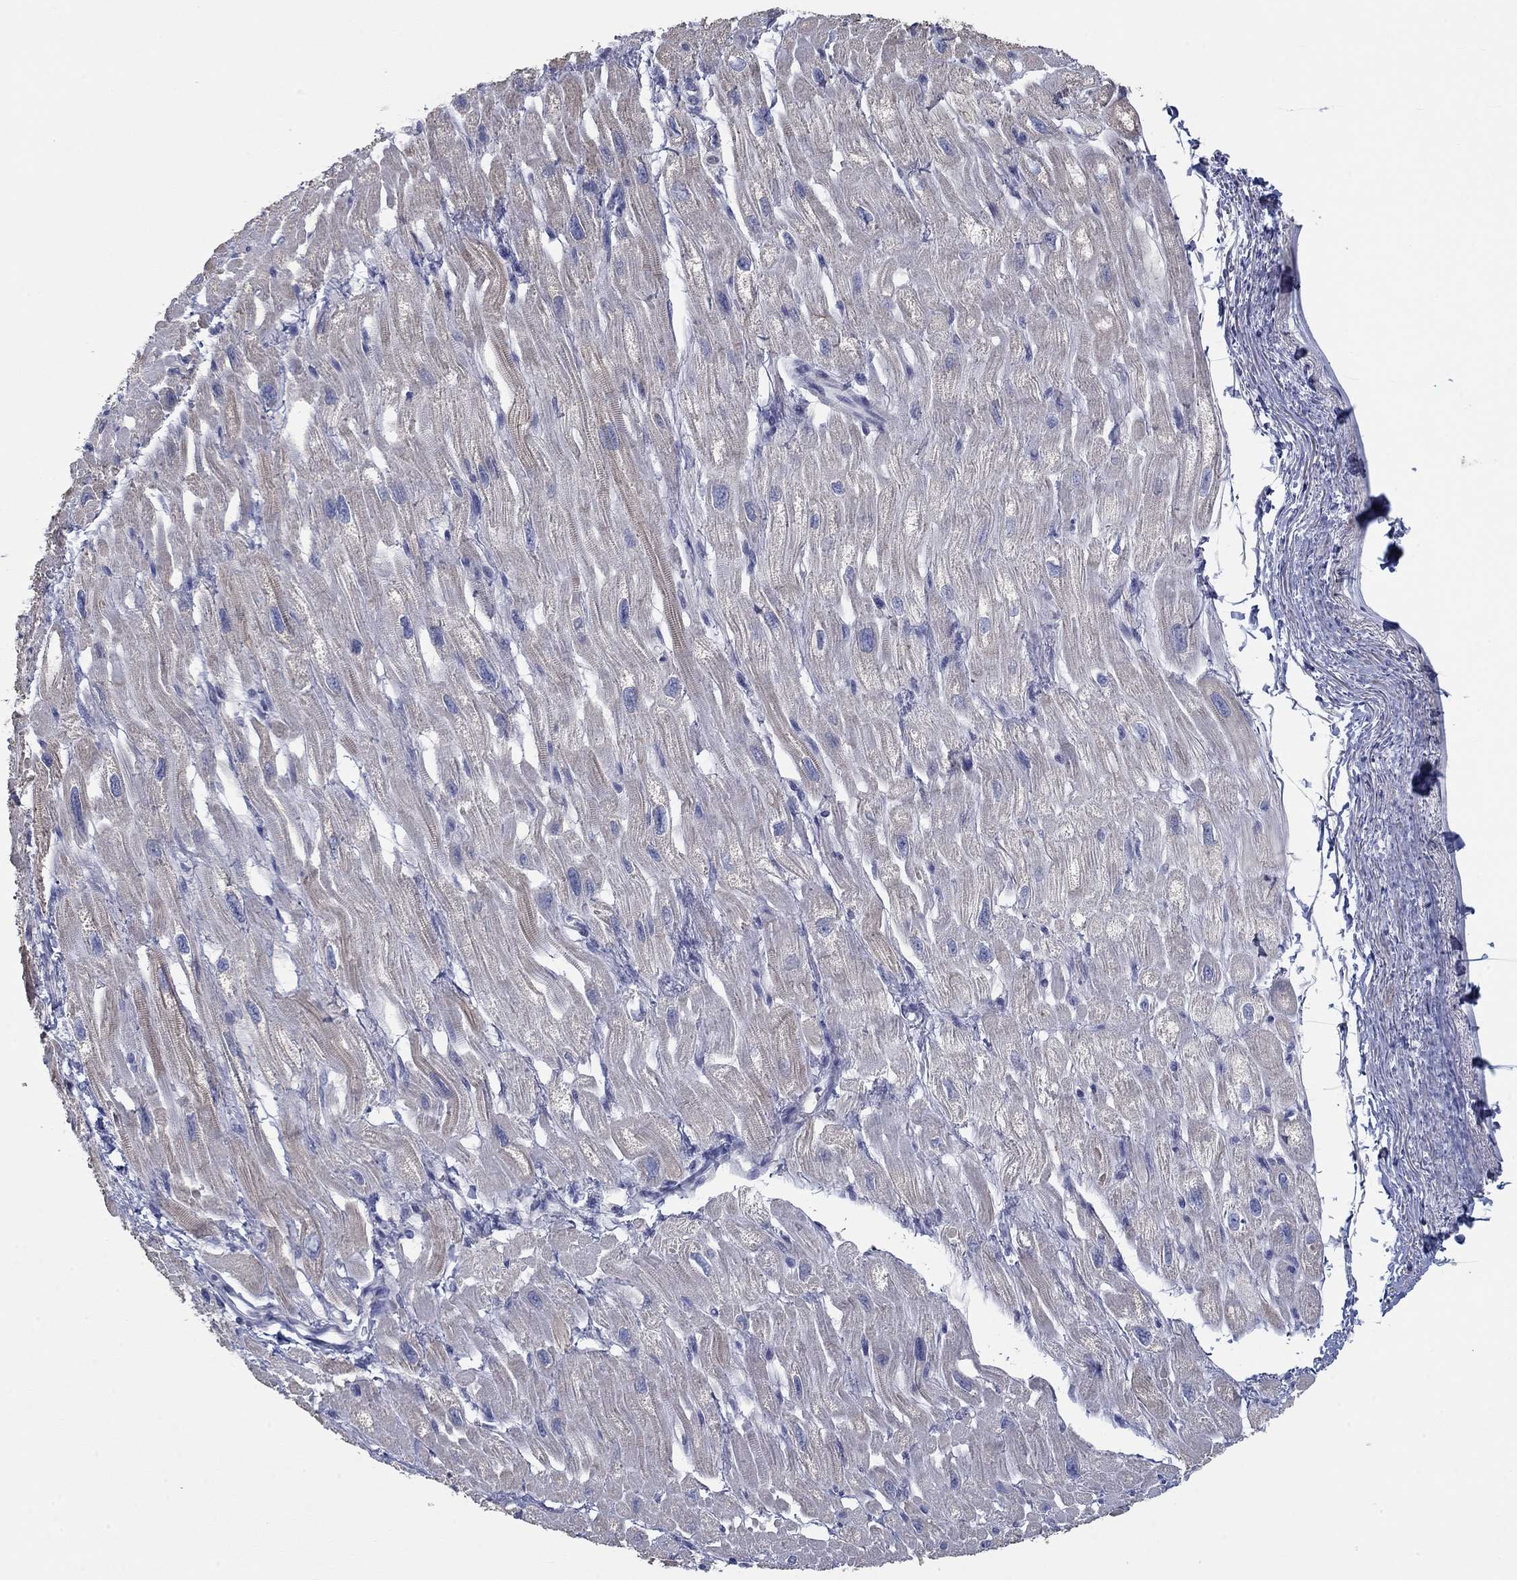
{"staining": {"intensity": "negative", "quantity": "none", "location": "none"}, "tissue": "heart muscle", "cell_type": "Cardiomyocytes", "image_type": "normal", "snomed": [{"axis": "morphology", "description": "Normal tissue, NOS"}, {"axis": "topography", "description": "Heart"}], "caption": "This is an immunohistochemistry (IHC) image of normal heart muscle. There is no staining in cardiomyocytes.", "gene": "APOC3", "patient": {"sex": "male", "age": 66}}